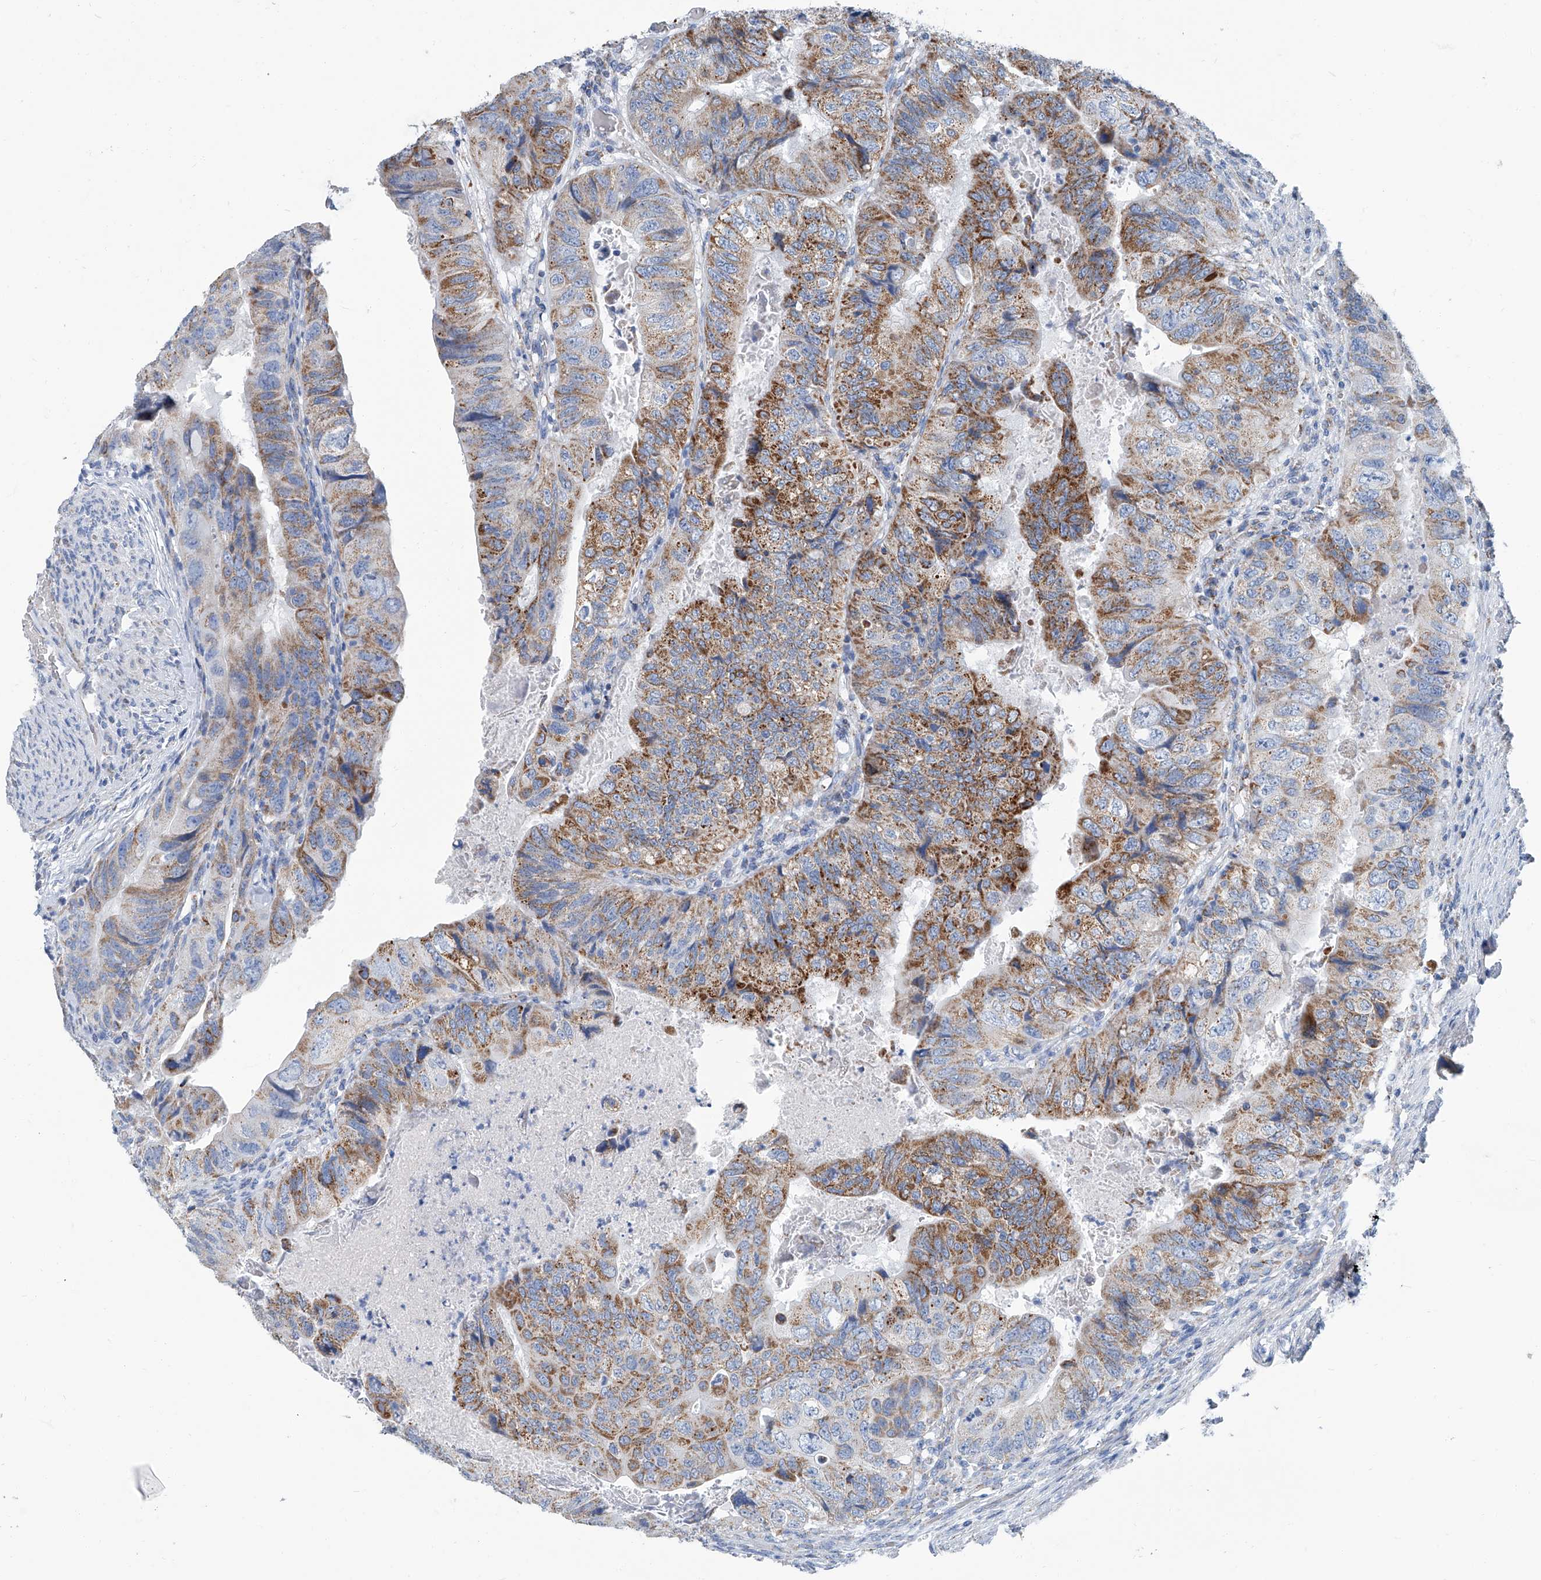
{"staining": {"intensity": "moderate", "quantity": ">75%", "location": "cytoplasmic/membranous"}, "tissue": "colorectal cancer", "cell_type": "Tumor cells", "image_type": "cancer", "snomed": [{"axis": "morphology", "description": "Adenocarcinoma, NOS"}, {"axis": "topography", "description": "Rectum"}], "caption": "This micrograph demonstrates IHC staining of colorectal adenocarcinoma, with medium moderate cytoplasmic/membranous expression in approximately >75% of tumor cells.", "gene": "MT-ND1", "patient": {"sex": "male", "age": 63}}